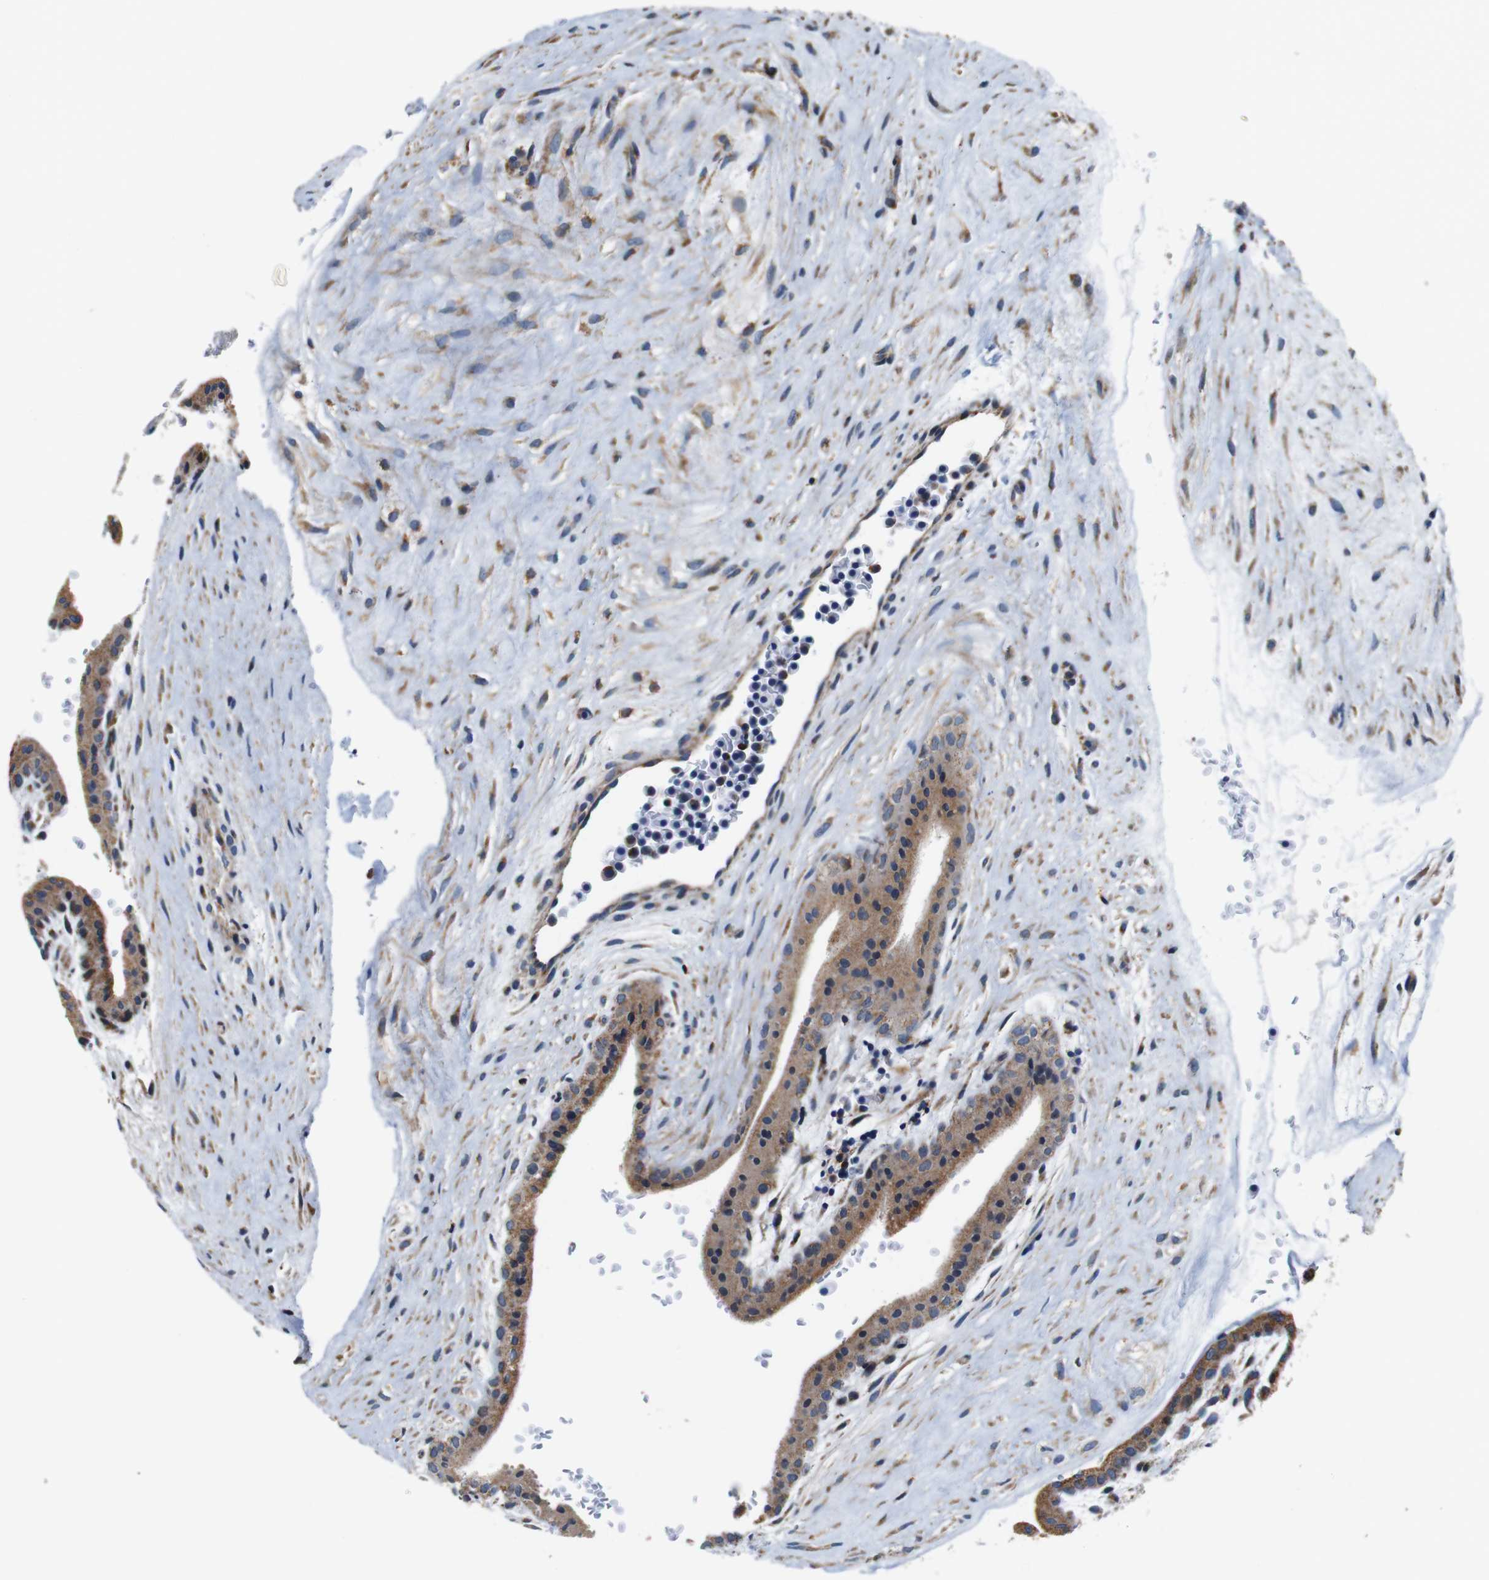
{"staining": {"intensity": "moderate", "quantity": ">75%", "location": "cytoplasmic/membranous"}, "tissue": "placenta", "cell_type": "Trophoblastic cells", "image_type": "normal", "snomed": [{"axis": "morphology", "description": "Normal tissue, NOS"}, {"axis": "topography", "description": "Placenta"}], "caption": "Protein staining of normal placenta exhibits moderate cytoplasmic/membranous positivity in approximately >75% of trophoblastic cells.", "gene": "LRP4", "patient": {"sex": "female", "age": 35}}